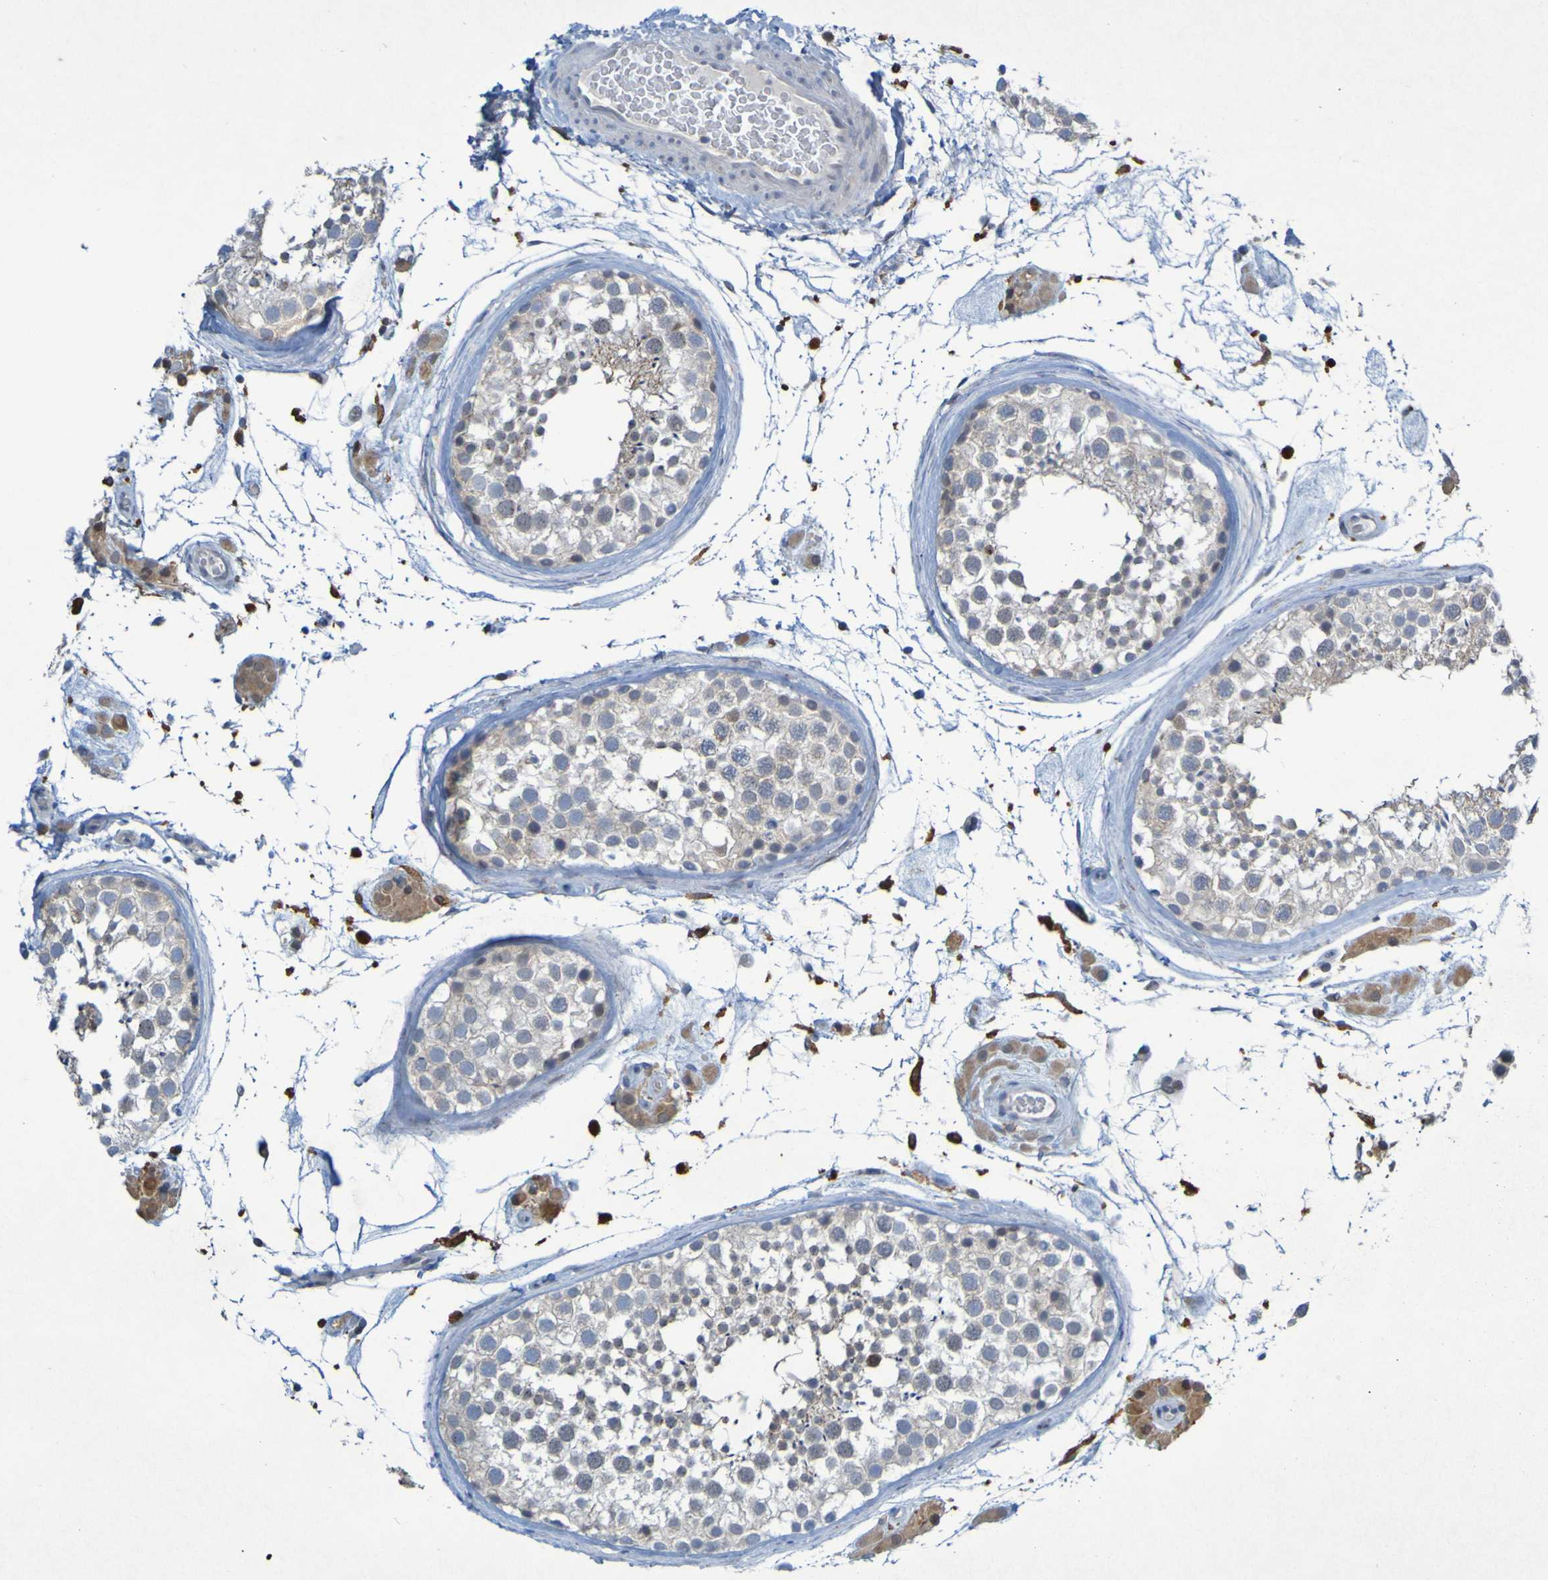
{"staining": {"intensity": "weak", "quantity": "25%-75%", "location": "cytoplasmic/membranous"}, "tissue": "testis", "cell_type": "Cells in seminiferous ducts", "image_type": "normal", "snomed": [{"axis": "morphology", "description": "Normal tissue, NOS"}, {"axis": "topography", "description": "Testis"}], "caption": "Benign testis exhibits weak cytoplasmic/membranous expression in about 25%-75% of cells in seminiferous ducts (brown staining indicates protein expression, while blue staining denotes nuclei)..", "gene": "LILRB5", "patient": {"sex": "male", "age": 46}}